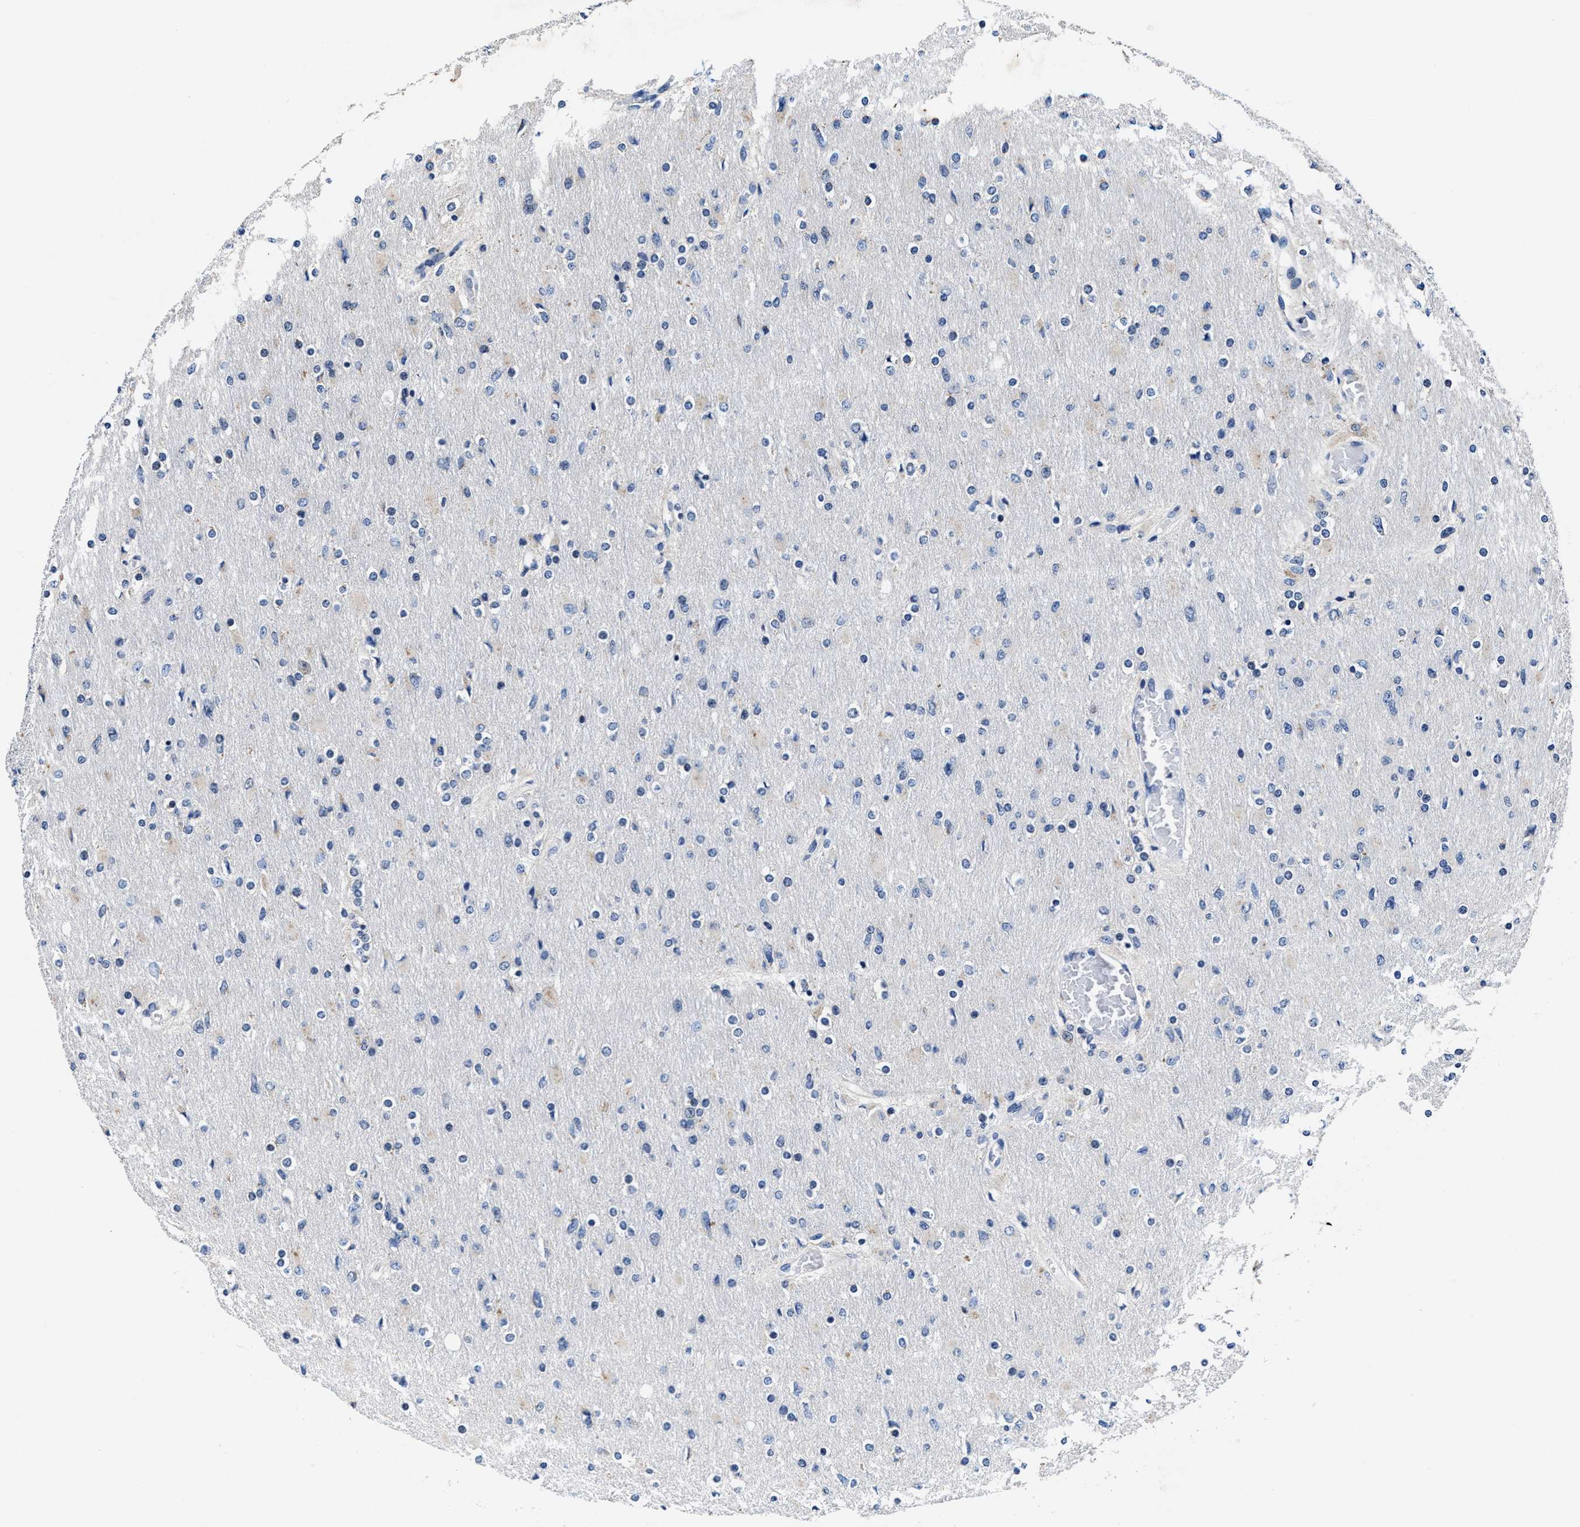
{"staining": {"intensity": "negative", "quantity": "none", "location": "none"}, "tissue": "glioma", "cell_type": "Tumor cells", "image_type": "cancer", "snomed": [{"axis": "morphology", "description": "Glioma, malignant, High grade"}, {"axis": "topography", "description": "Cerebral cortex"}], "caption": "The image demonstrates no significant expression in tumor cells of glioma. (Brightfield microscopy of DAB (3,3'-diaminobenzidine) immunohistochemistry at high magnification).", "gene": "TMEM53", "patient": {"sex": "female", "age": 36}}